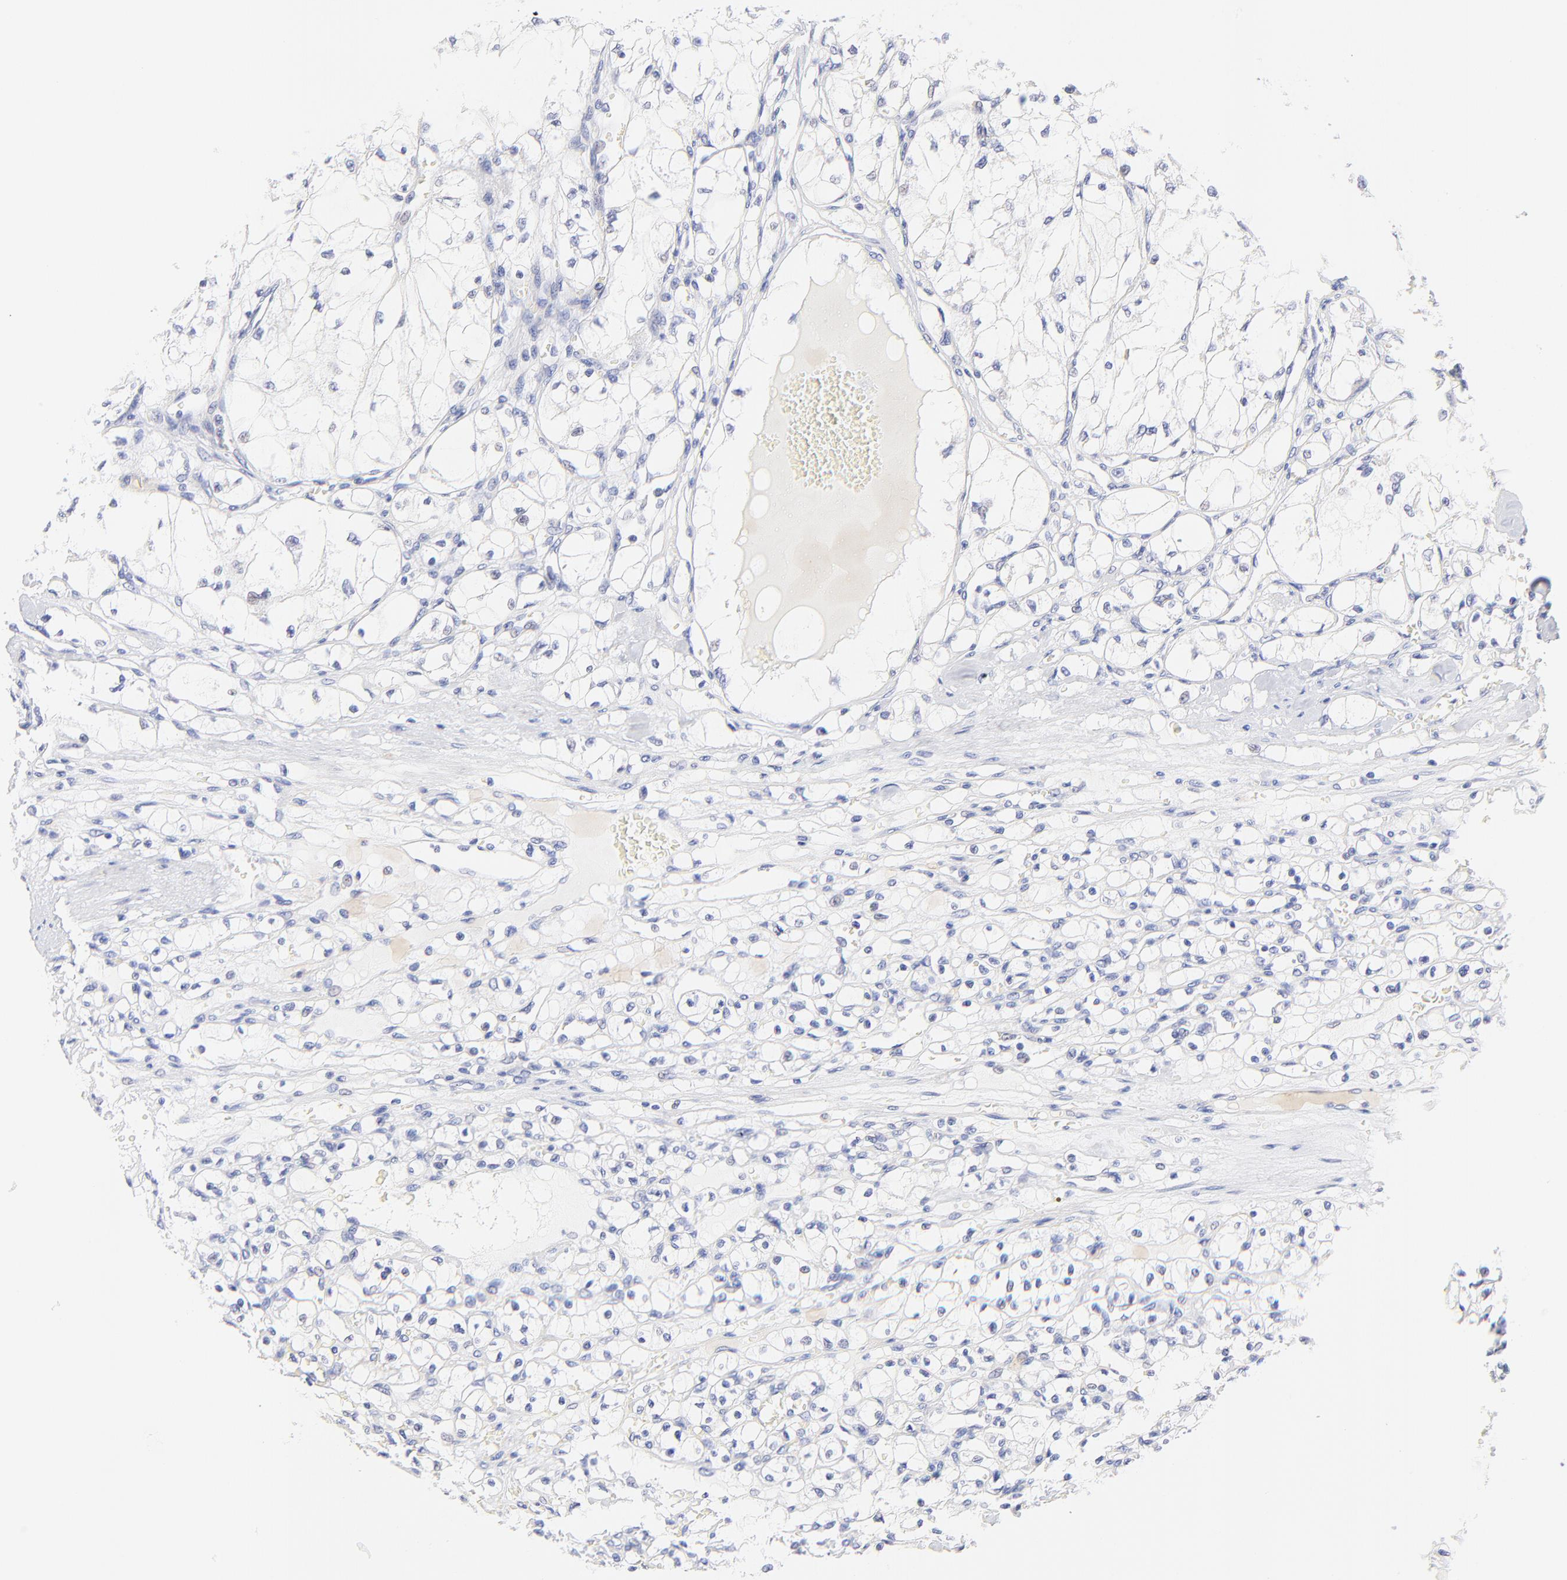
{"staining": {"intensity": "negative", "quantity": "none", "location": "none"}, "tissue": "renal cancer", "cell_type": "Tumor cells", "image_type": "cancer", "snomed": [{"axis": "morphology", "description": "Adenocarcinoma, NOS"}, {"axis": "topography", "description": "Kidney"}], "caption": "Micrograph shows no significant protein staining in tumor cells of renal cancer.", "gene": "EBP", "patient": {"sex": "male", "age": 61}}